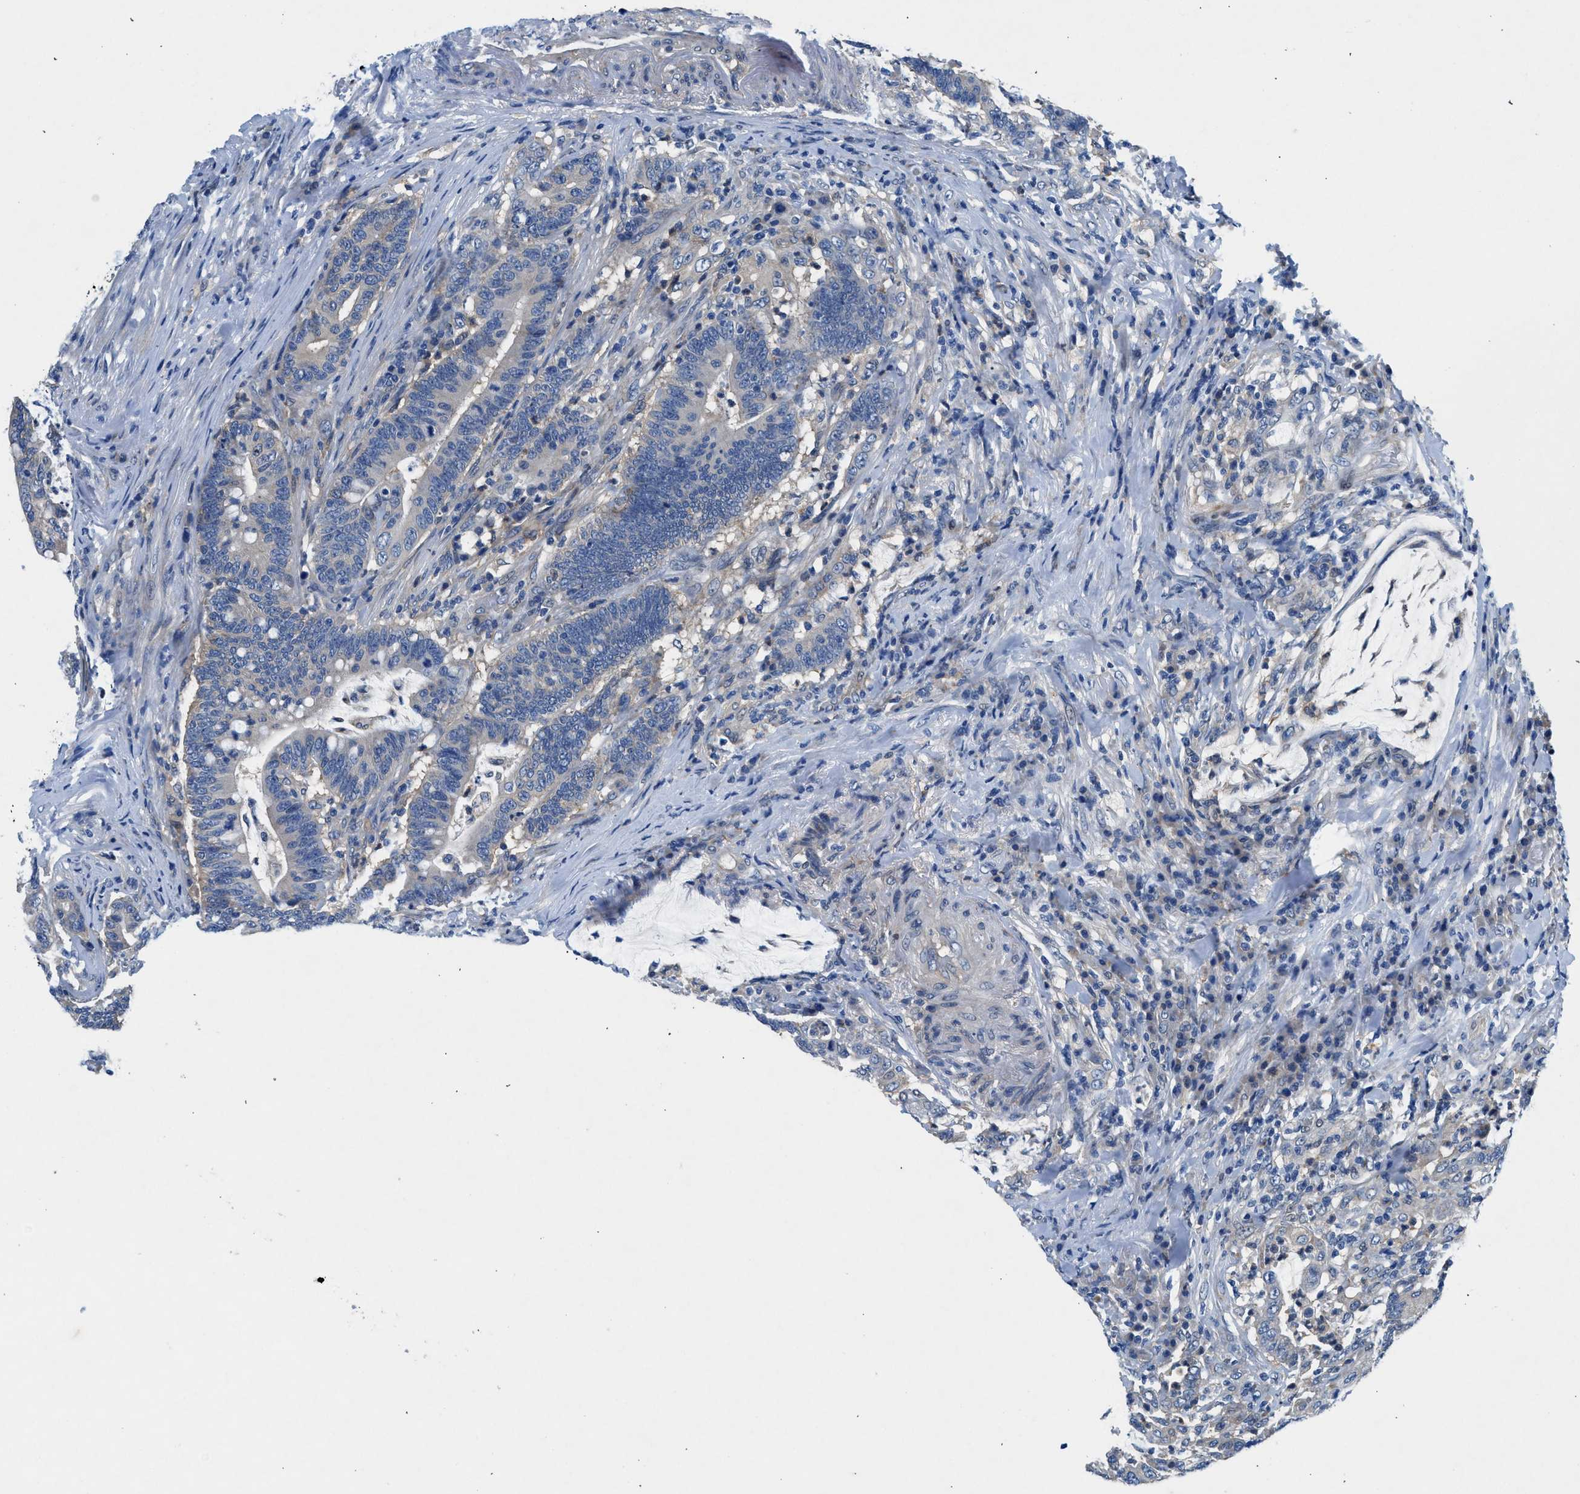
{"staining": {"intensity": "moderate", "quantity": "<25%", "location": "cytoplasmic/membranous"}, "tissue": "colorectal cancer", "cell_type": "Tumor cells", "image_type": "cancer", "snomed": [{"axis": "morphology", "description": "Normal tissue, NOS"}, {"axis": "morphology", "description": "Adenocarcinoma, NOS"}, {"axis": "topography", "description": "Colon"}], "caption": "DAB immunohistochemical staining of colorectal cancer (adenocarcinoma) shows moderate cytoplasmic/membranous protein expression in approximately <25% of tumor cells.", "gene": "COPS2", "patient": {"sex": "female", "age": 66}}